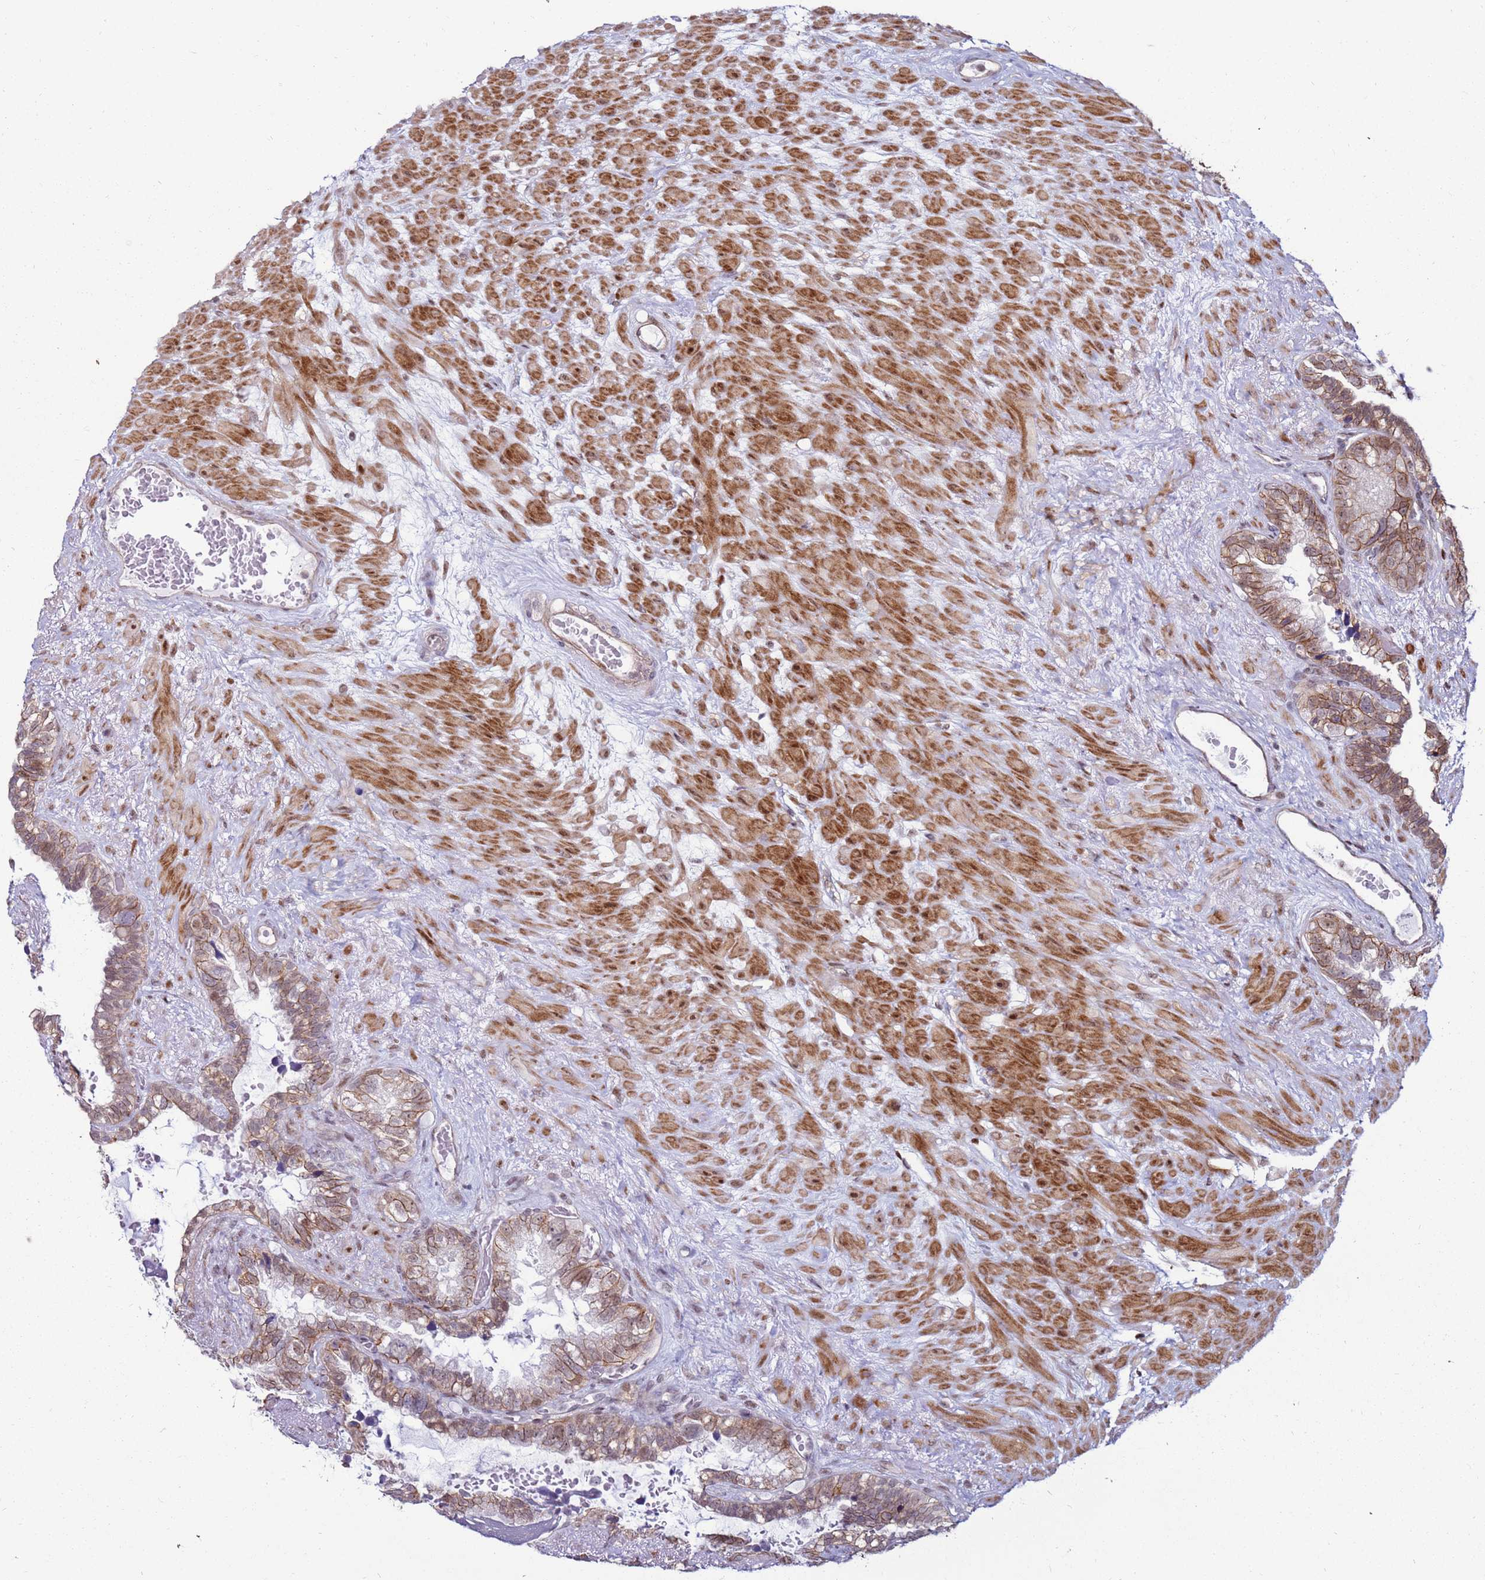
{"staining": {"intensity": "moderate", "quantity": ">75%", "location": "cytoplasmic/membranous,nuclear"}, "tissue": "seminal vesicle", "cell_type": "Glandular cells", "image_type": "normal", "snomed": [{"axis": "morphology", "description": "Normal tissue, NOS"}, {"axis": "topography", "description": "Seminal veicle"}], "caption": "High-magnification brightfield microscopy of benign seminal vesicle stained with DAB (brown) and counterstained with hematoxylin (blue). glandular cells exhibit moderate cytoplasmic/membranous,nuclear expression is present in about>75% of cells.", "gene": "KPNA4", "patient": {"sex": "male", "age": 80}}